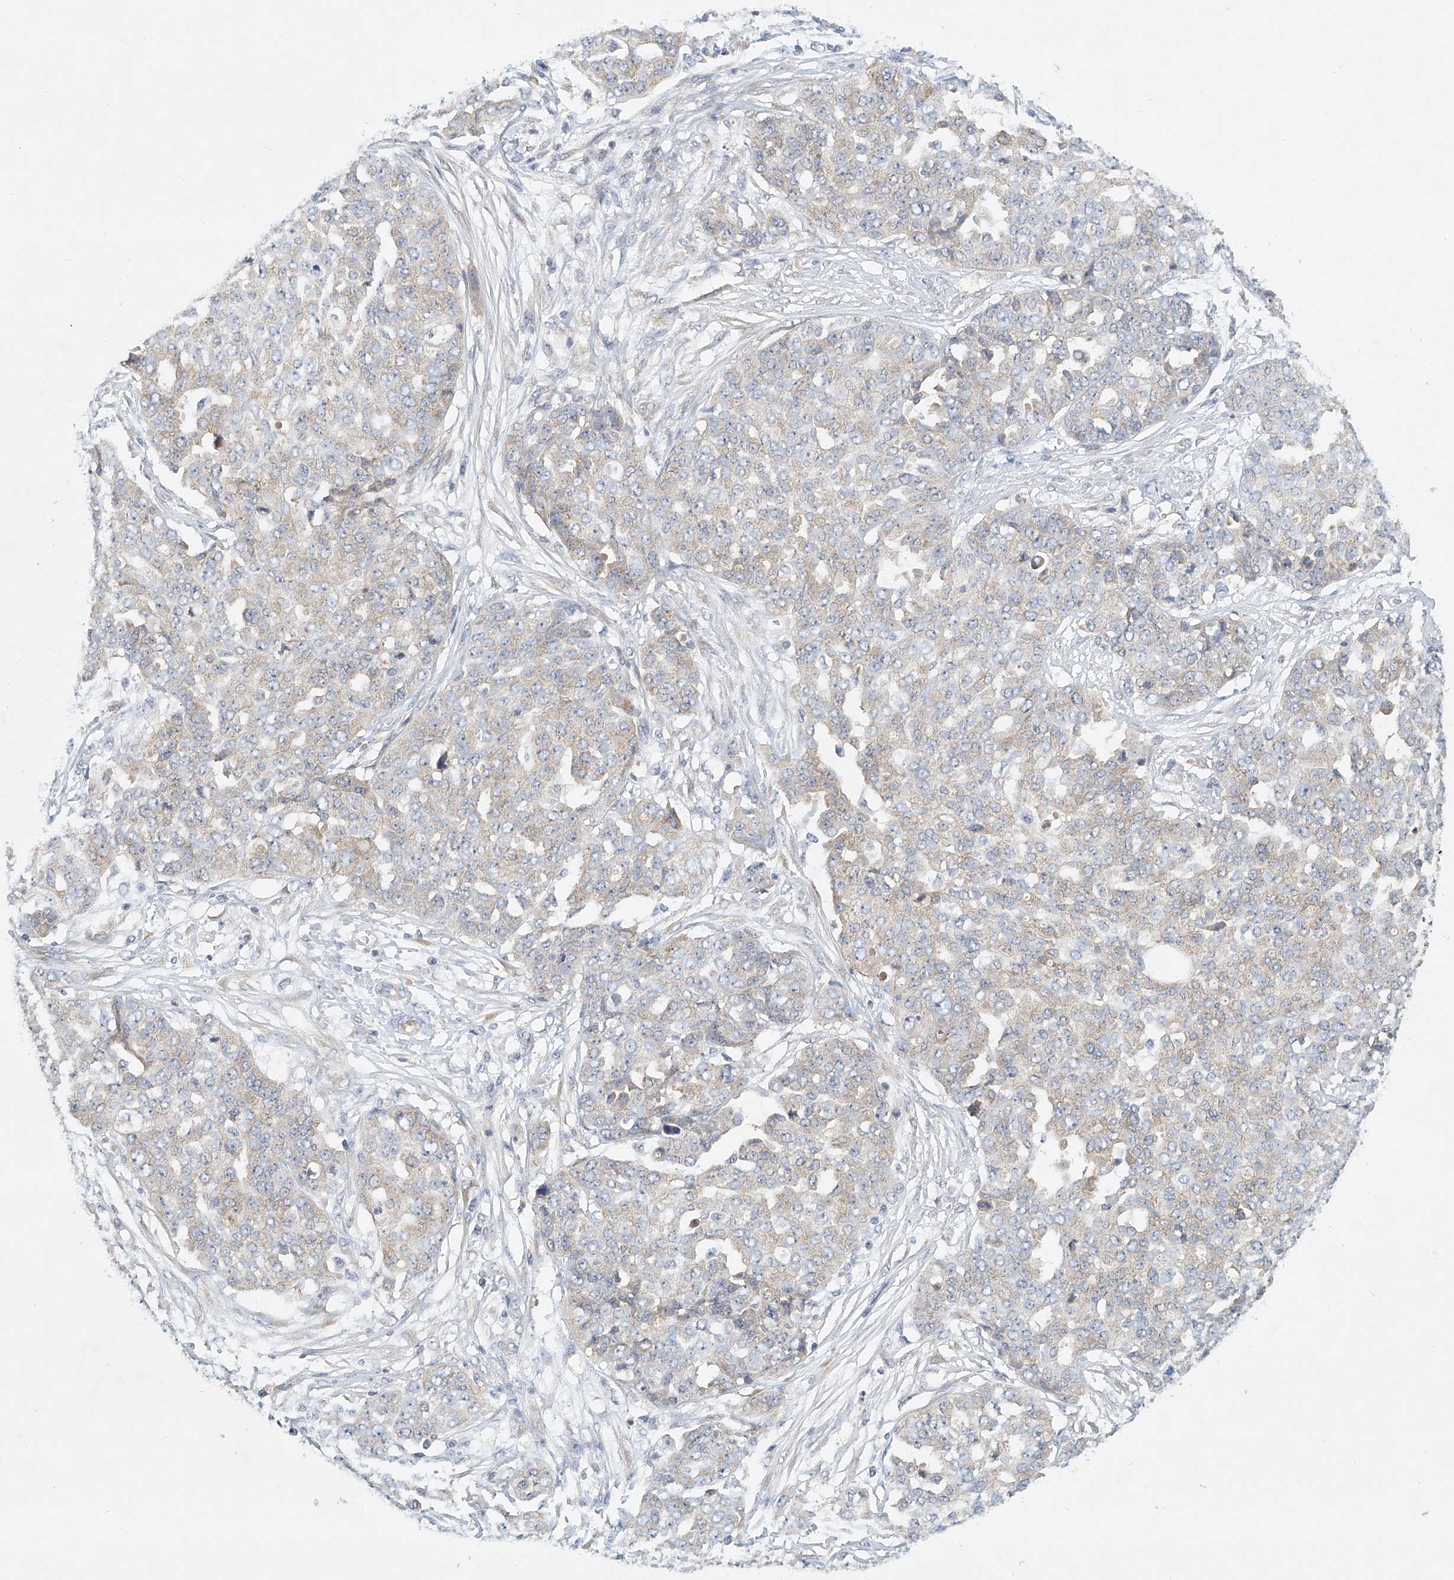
{"staining": {"intensity": "negative", "quantity": "none", "location": "none"}, "tissue": "ovarian cancer", "cell_type": "Tumor cells", "image_type": "cancer", "snomed": [{"axis": "morphology", "description": "Cystadenocarcinoma, serous, NOS"}, {"axis": "topography", "description": "Soft tissue"}, {"axis": "topography", "description": "Ovary"}], "caption": "This is an IHC micrograph of ovarian cancer. There is no expression in tumor cells.", "gene": "CARMIL1", "patient": {"sex": "female", "age": 57}}